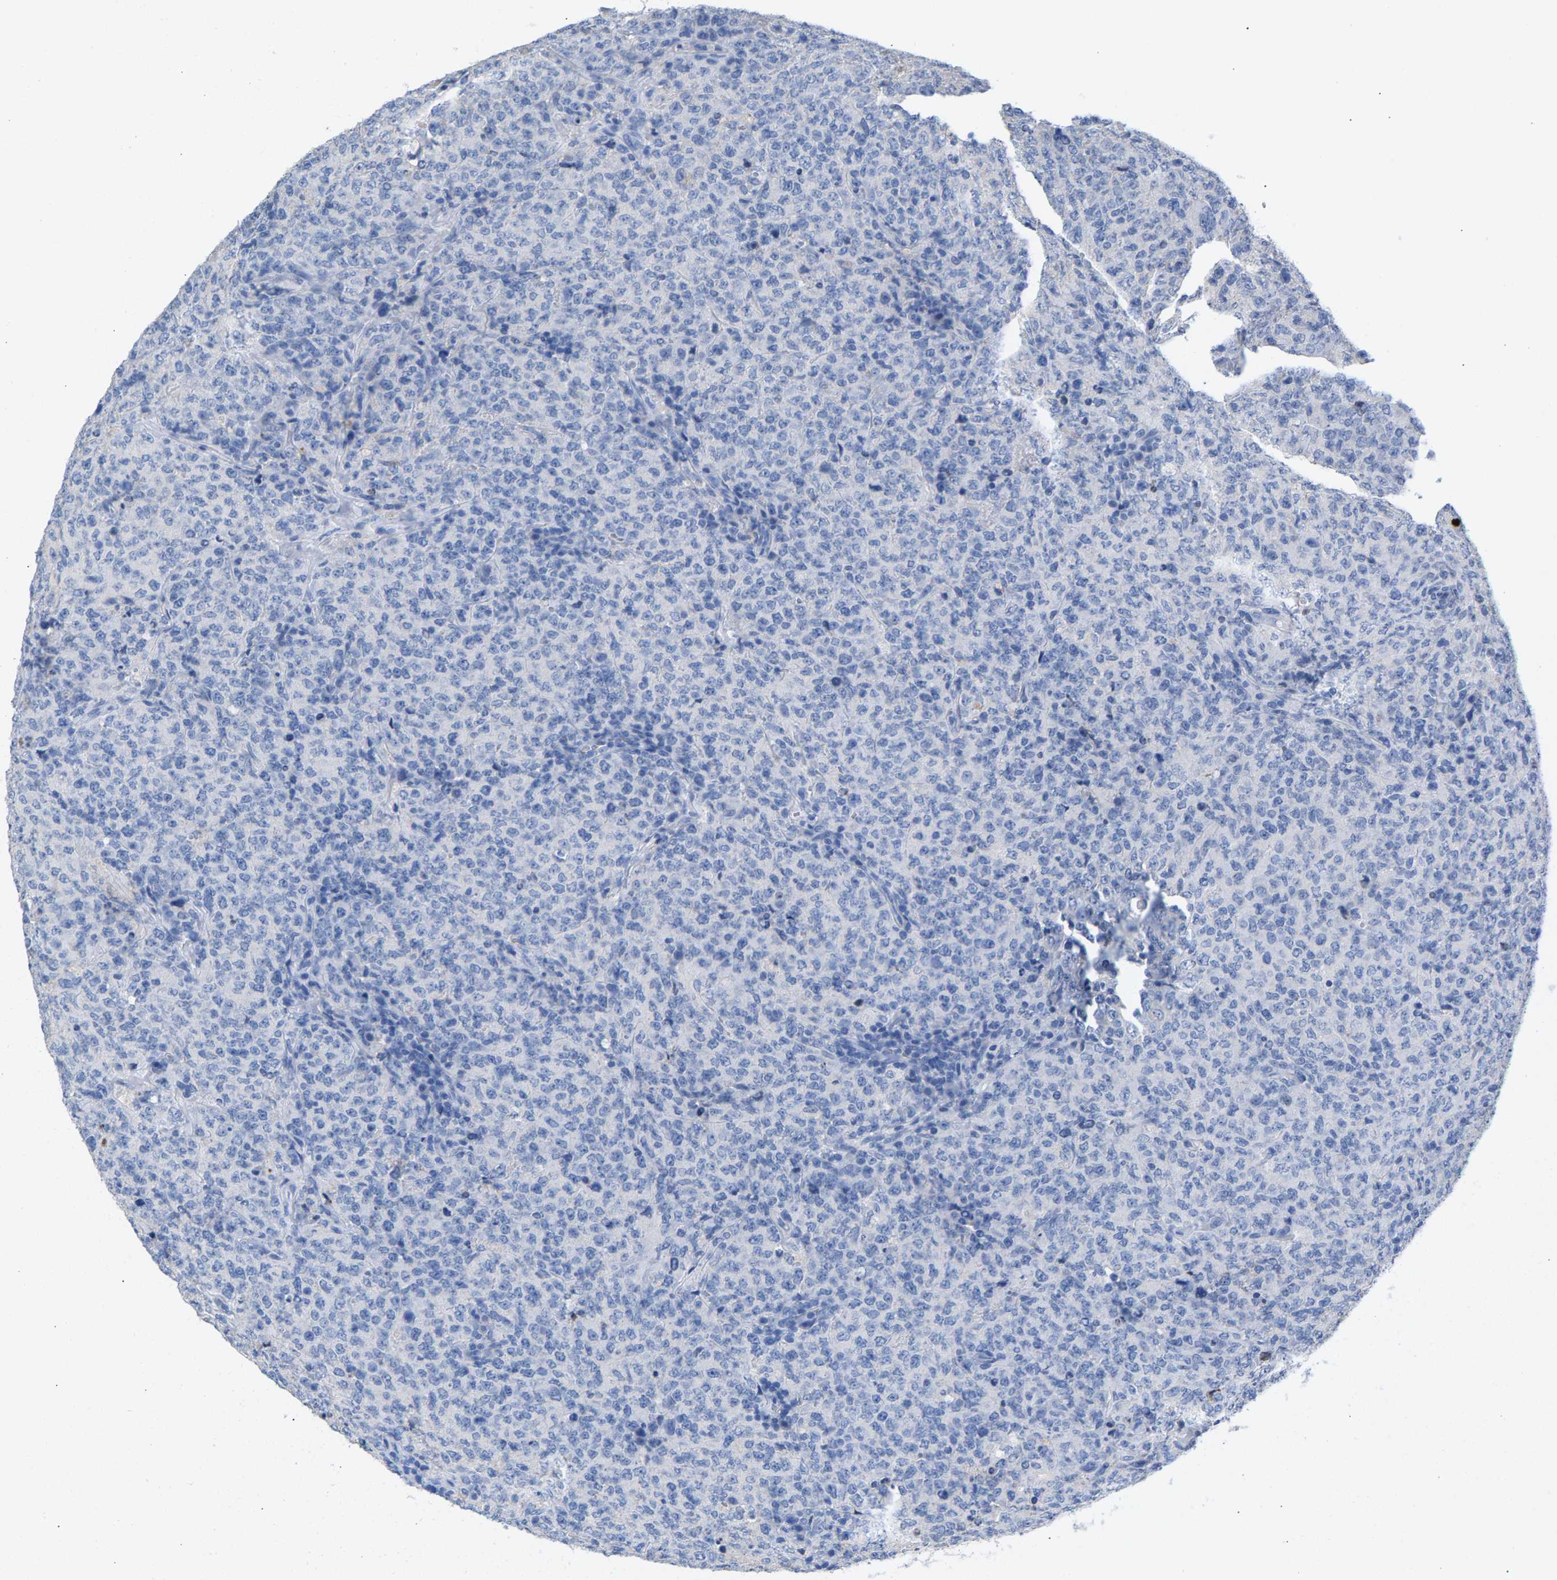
{"staining": {"intensity": "negative", "quantity": "none", "location": "none"}, "tissue": "lymphoma", "cell_type": "Tumor cells", "image_type": "cancer", "snomed": [{"axis": "morphology", "description": "Malignant lymphoma, non-Hodgkin's type, High grade"}, {"axis": "topography", "description": "Tonsil"}], "caption": "Human malignant lymphoma, non-Hodgkin's type (high-grade) stained for a protein using immunohistochemistry demonstrates no staining in tumor cells.", "gene": "APOH", "patient": {"sex": "female", "age": 36}}